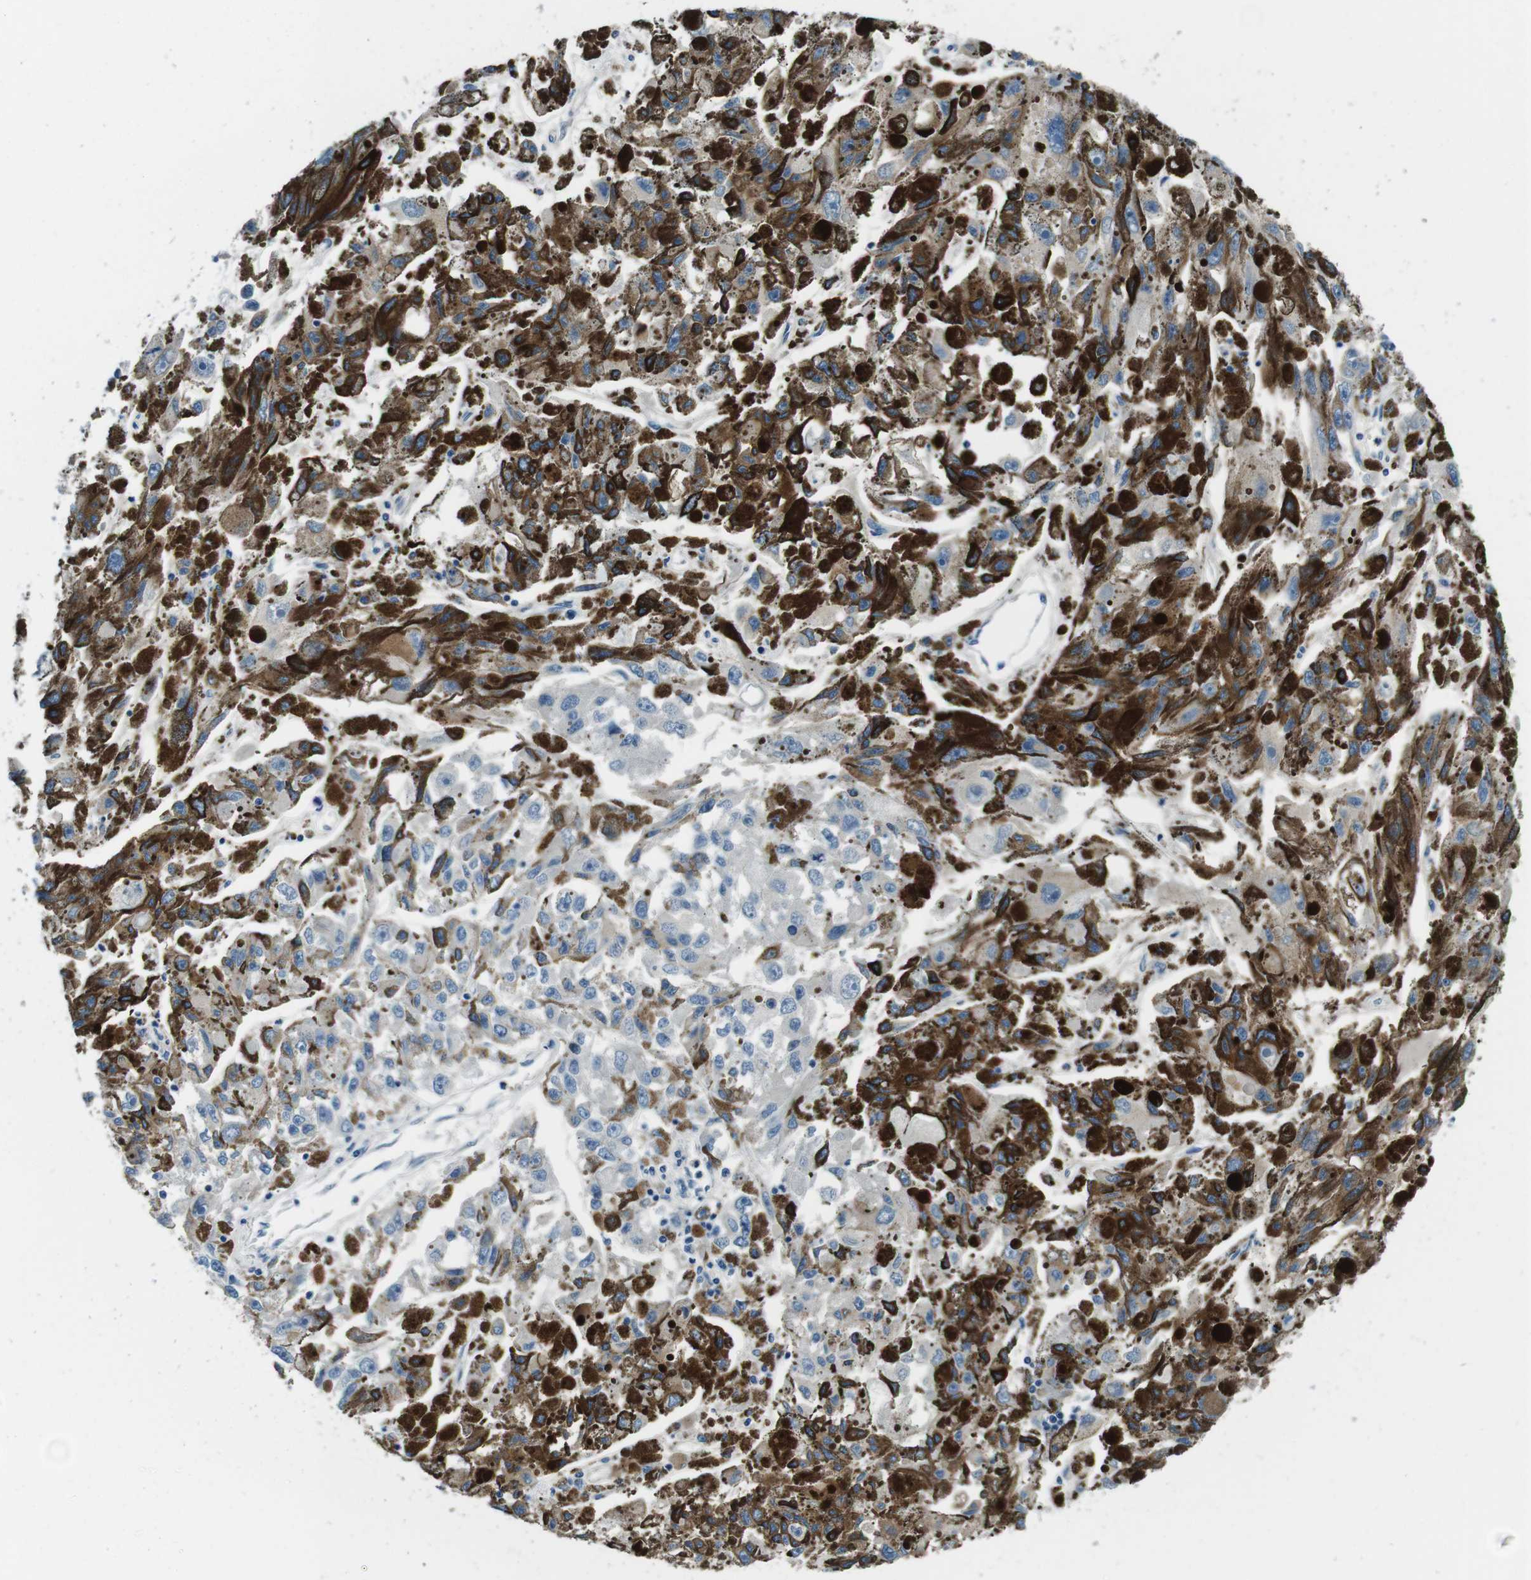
{"staining": {"intensity": "weak", "quantity": "25%-75%", "location": "cytoplasmic/membranous"}, "tissue": "melanoma", "cell_type": "Tumor cells", "image_type": "cancer", "snomed": [{"axis": "morphology", "description": "Malignant melanoma, NOS"}, {"axis": "topography", "description": "Skin"}], "caption": "Malignant melanoma stained with IHC displays weak cytoplasmic/membranous expression in about 25%-75% of tumor cells.", "gene": "CASQ1", "patient": {"sex": "female", "age": 104}}